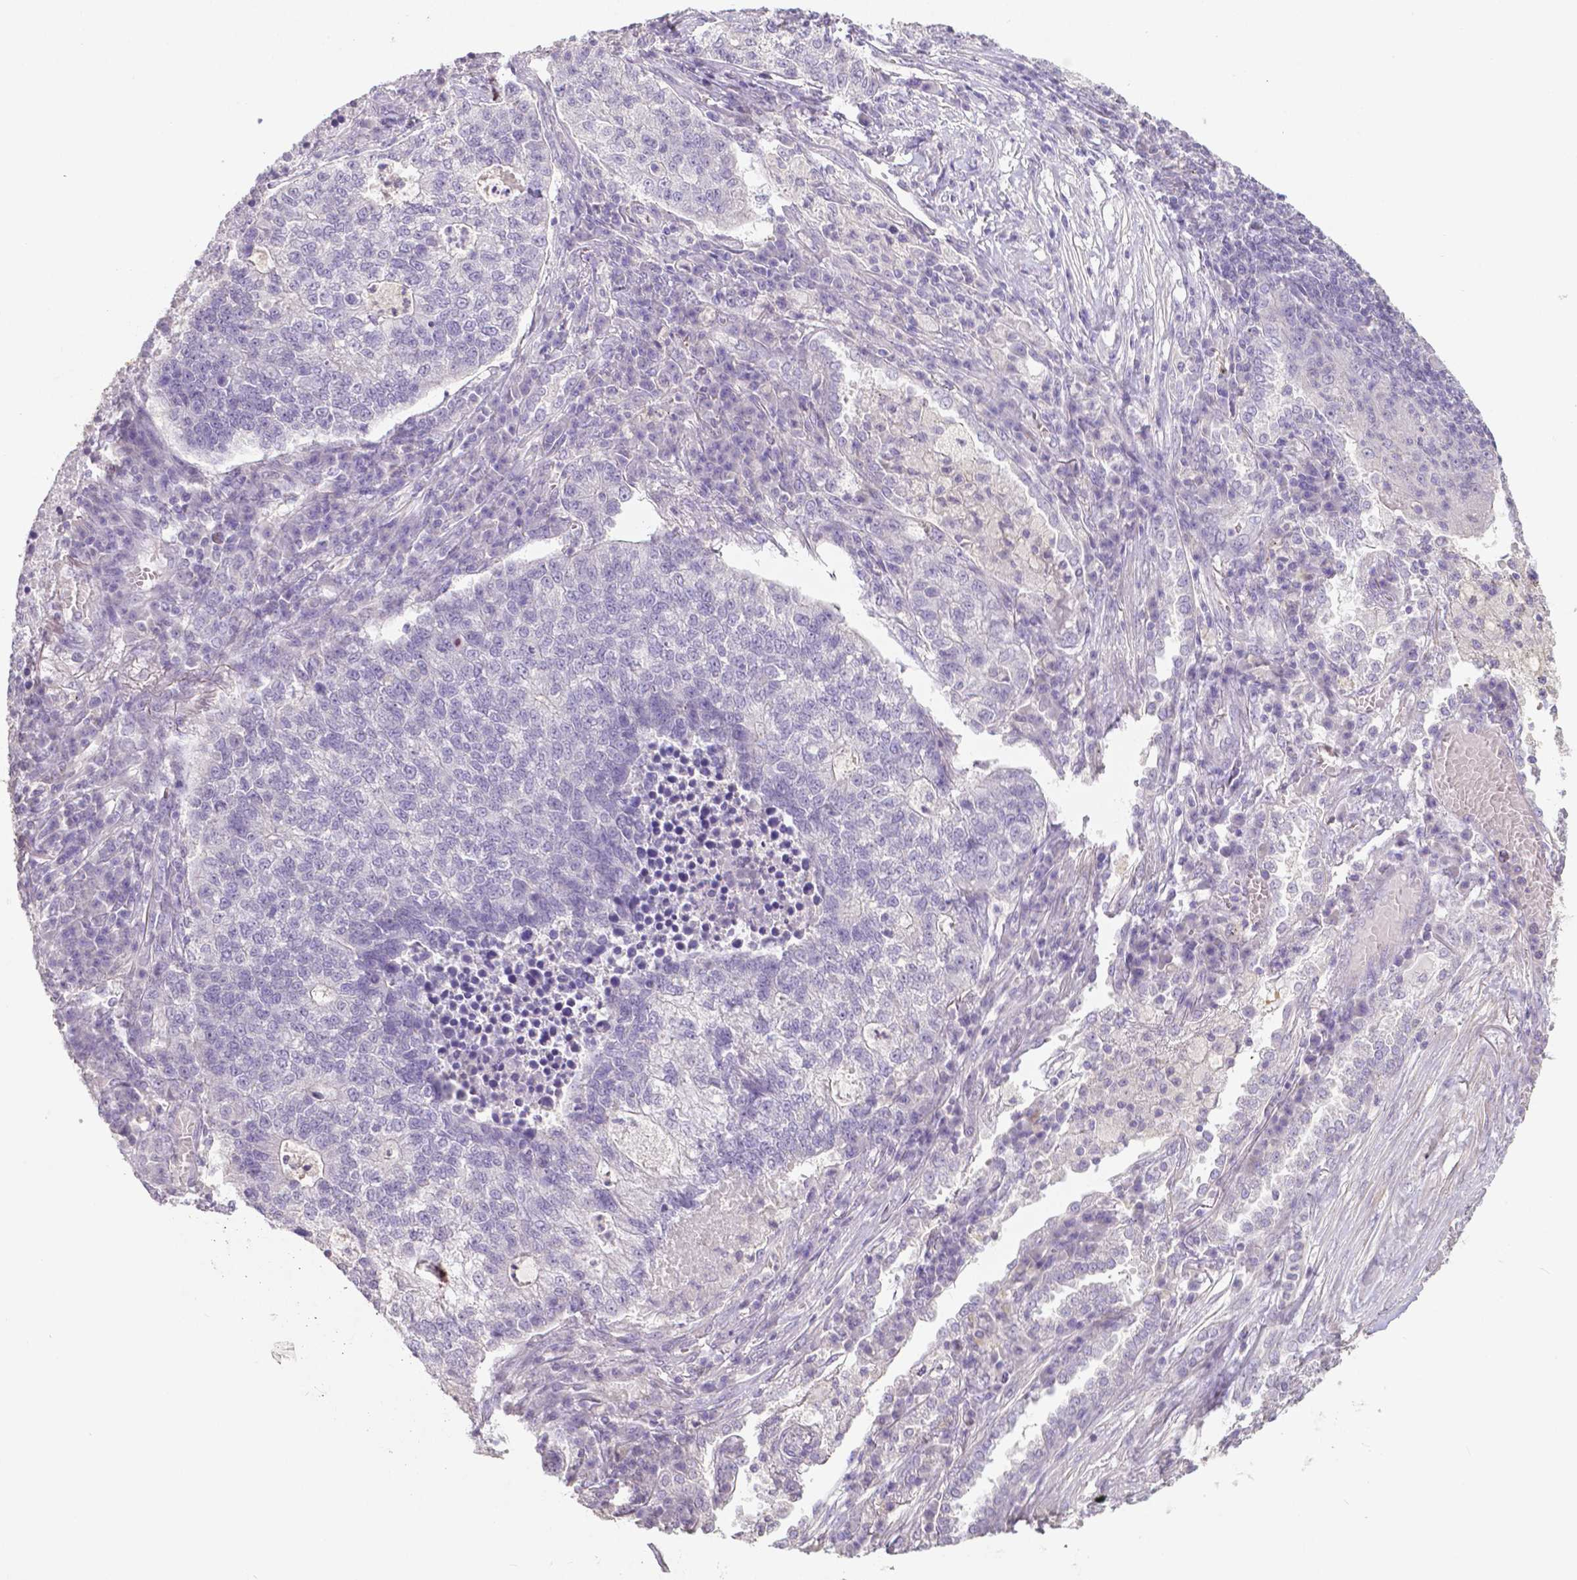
{"staining": {"intensity": "negative", "quantity": "none", "location": "none"}, "tissue": "lung cancer", "cell_type": "Tumor cells", "image_type": "cancer", "snomed": [{"axis": "morphology", "description": "Adenocarcinoma, NOS"}, {"axis": "topography", "description": "Lung"}], "caption": "This is a histopathology image of IHC staining of lung adenocarcinoma, which shows no staining in tumor cells.", "gene": "CRMP1", "patient": {"sex": "male", "age": 57}}